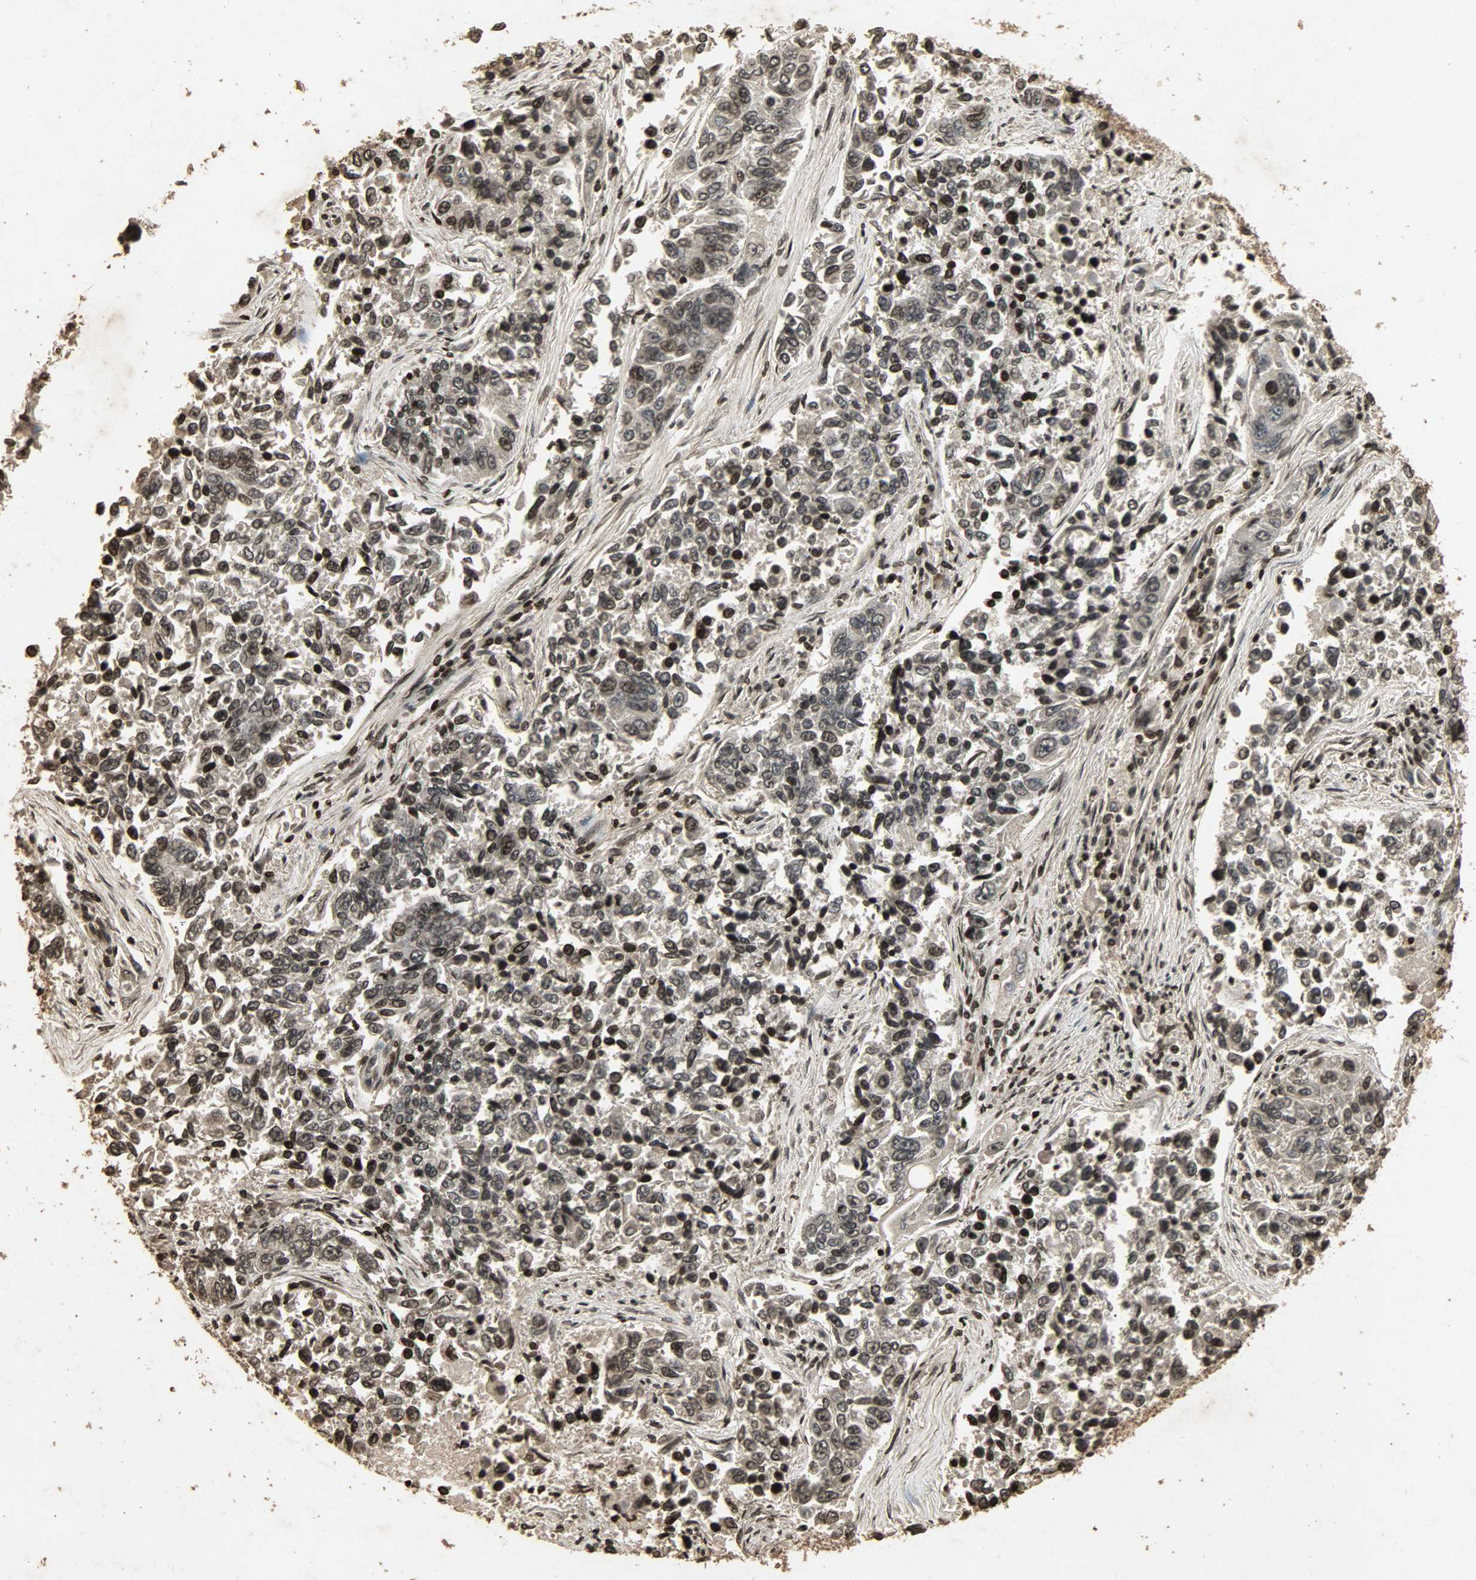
{"staining": {"intensity": "strong", "quantity": ">75%", "location": "cytoplasmic/membranous,nuclear"}, "tissue": "lung cancer", "cell_type": "Tumor cells", "image_type": "cancer", "snomed": [{"axis": "morphology", "description": "Adenocarcinoma, NOS"}, {"axis": "topography", "description": "Lung"}], "caption": "IHC of lung cancer (adenocarcinoma) displays high levels of strong cytoplasmic/membranous and nuclear positivity in approximately >75% of tumor cells.", "gene": "PPP3R1", "patient": {"sex": "male", "age": 84}}